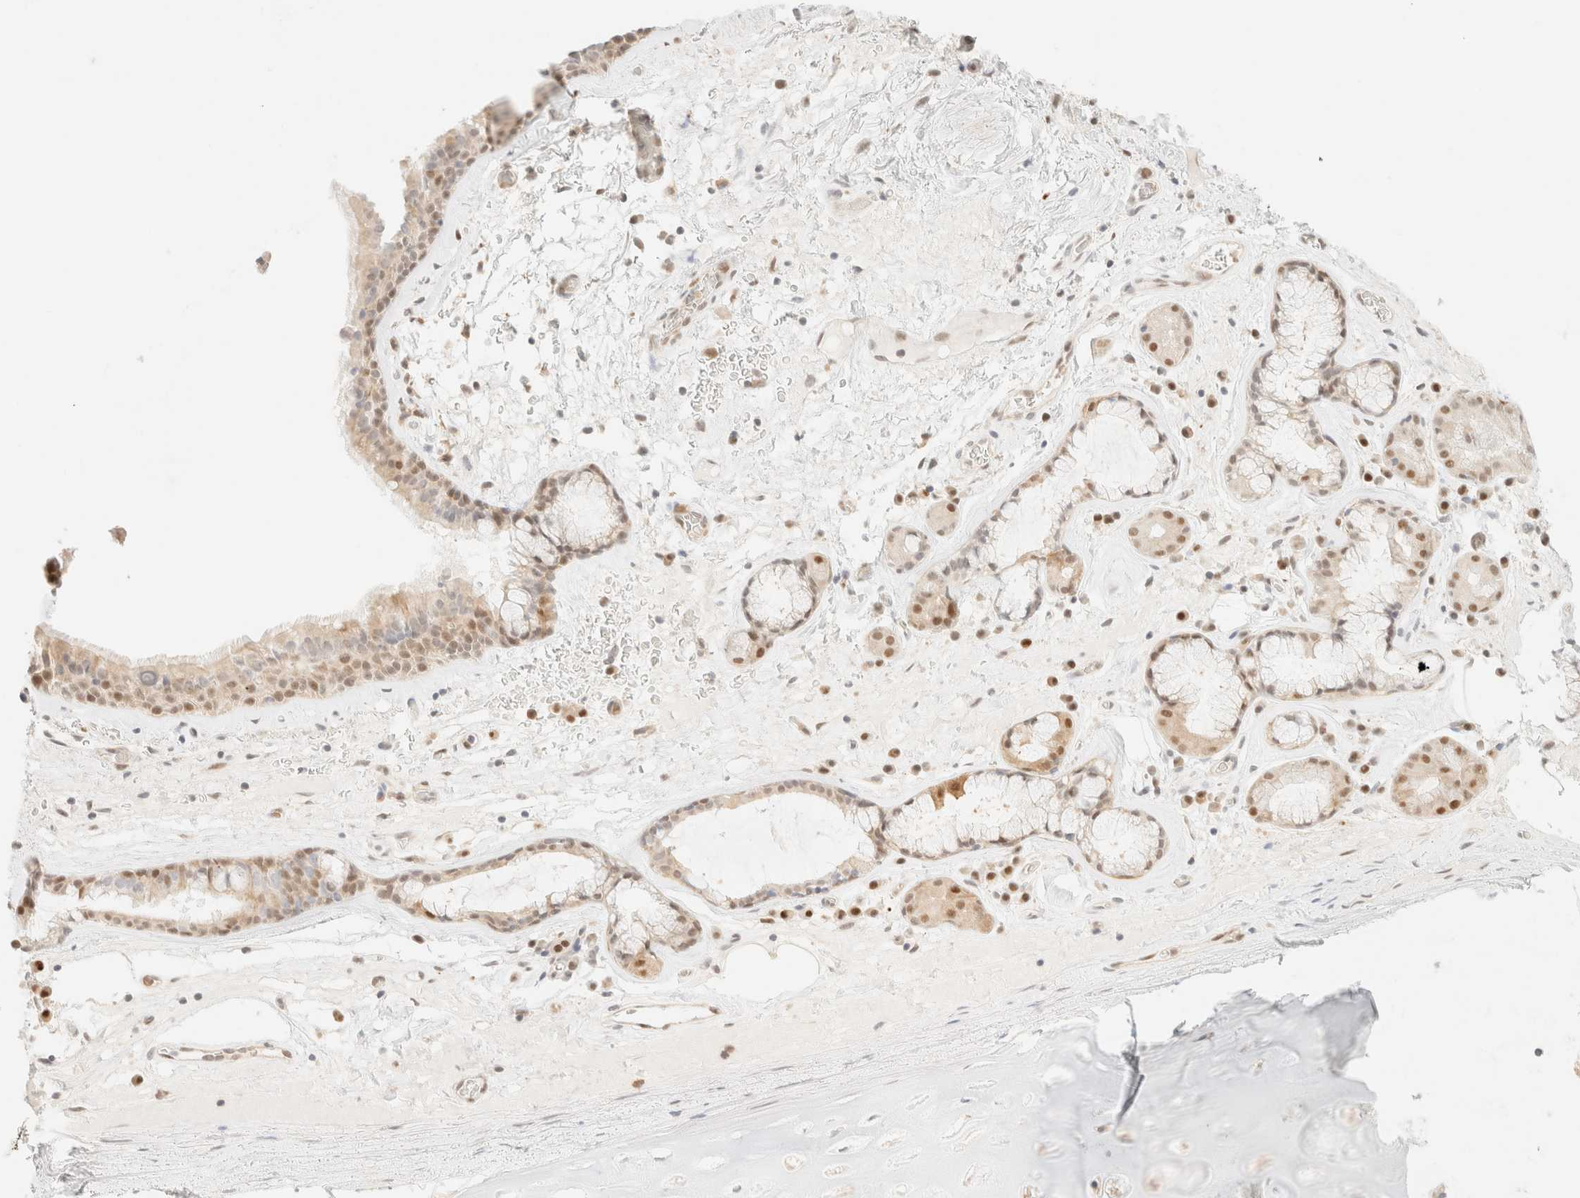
{"staining": {"intensity": "weak", "quantity": ">75%", "location": "cytoplasmic/membranous,nuclear"}, "tissue": "bronchus", "cell_type": "Respiratory epithelial cells", "image_type": "normal", "snomed": [{"axis": "morphology", "description": "Normal tissue, NOS"}, {"axis": "topography", "description": "Cartilage tissue"}], "caption": "Immunohistochemistry histopathology image of normal bronchus: bronchus stained using immunohistochemistry (IHC) exhibits low levels of weak protein expression localized specifically in the cytoplasmic/membranous,nuclear of respiratory epithelial cells, appearing as a cytoplasmic/membranous,nuclear brown color.", "gene": "TSR1", "patient": {"sex": "female", "age": 63}}